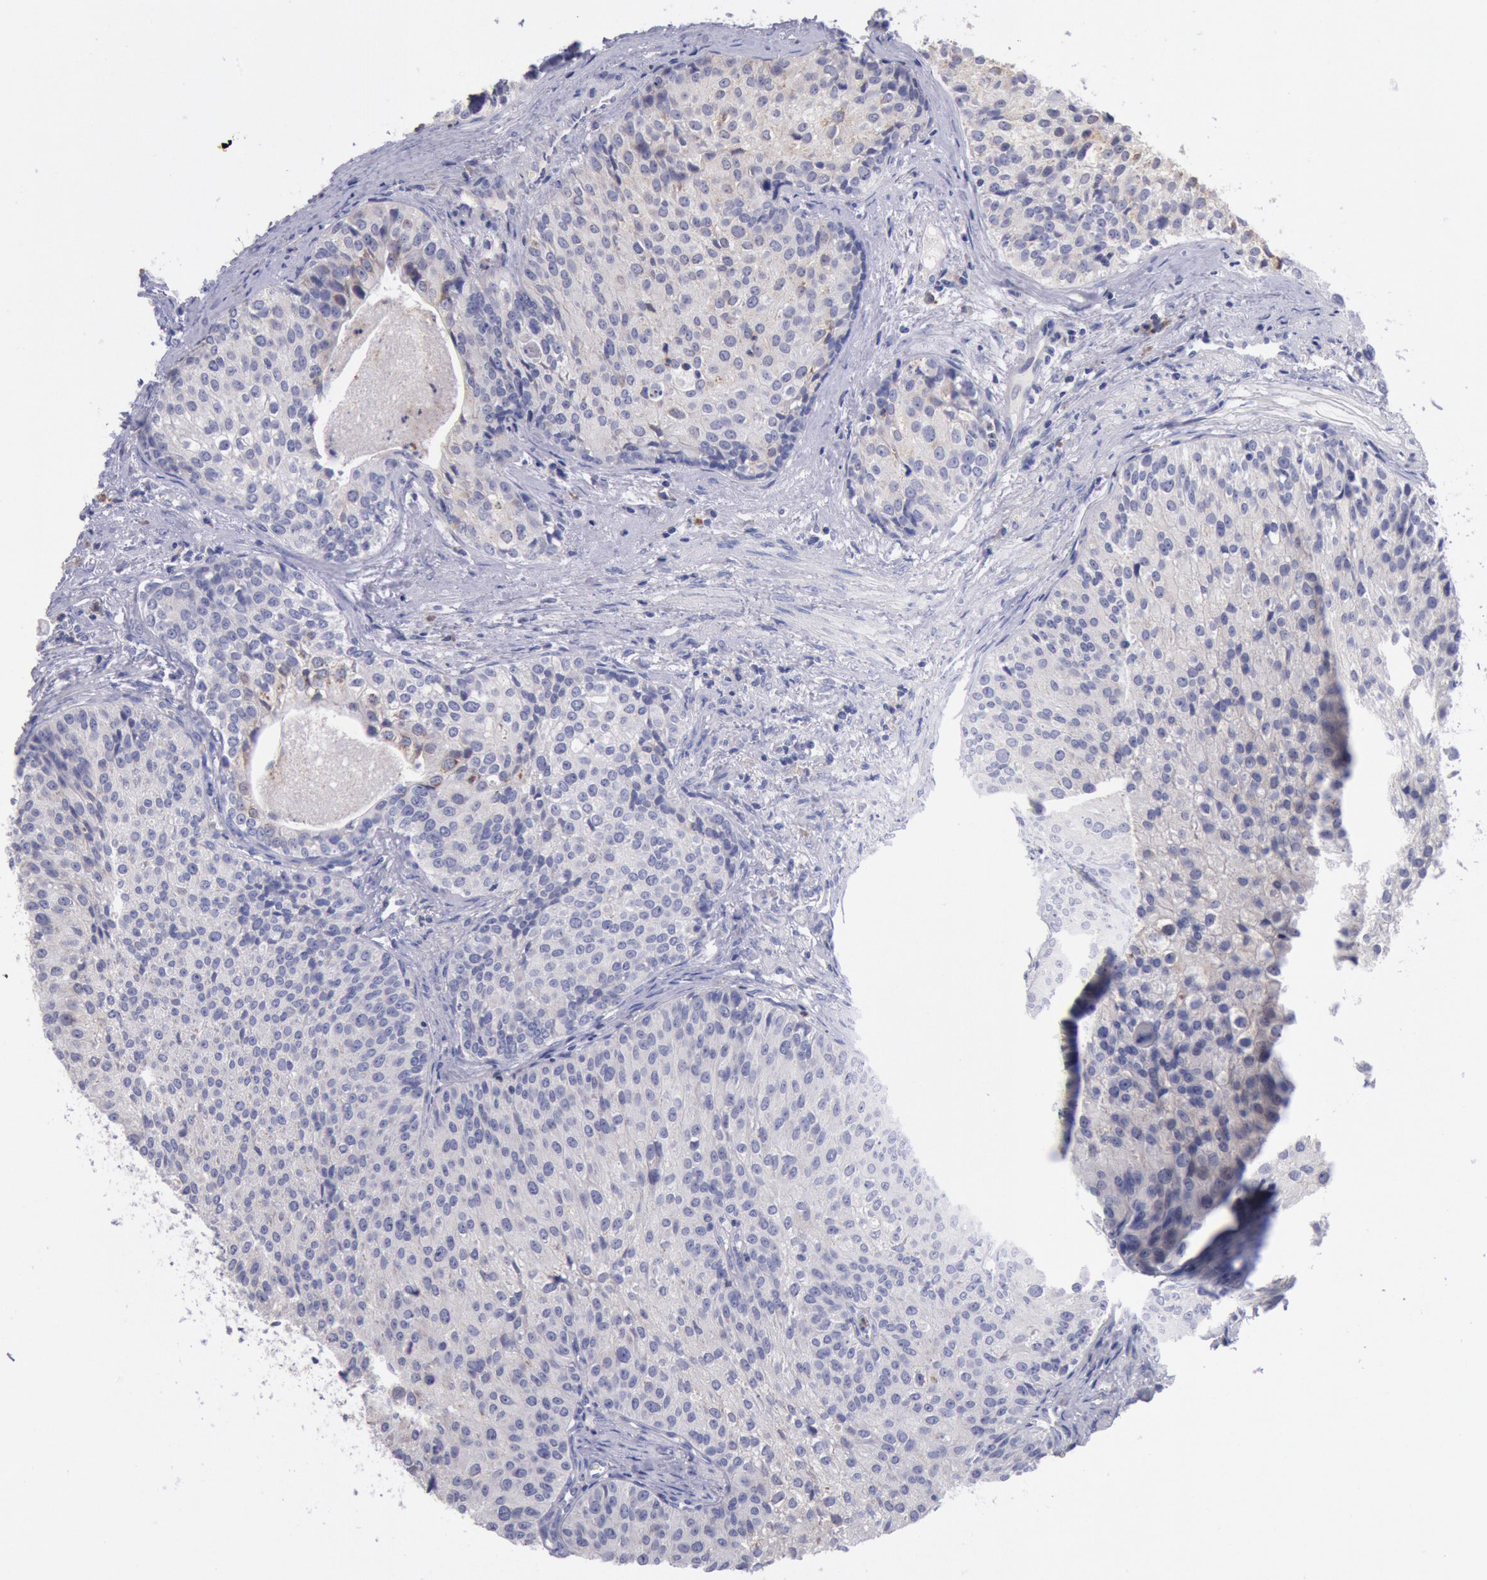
{"staining": {"intensity": "negative", "quantity": "none", "location": "none"}, "tissue": "urothelial cancer", "cell_type": "Tumor cells", "image_type": "cancer", "snomed": [{"axis": "morphology", "description": "Urothelial carcinoma, Low grade"}, {"axis": "topography", "description": "Urinary bladder"}], "caption": "IHC of human low-grade urothelial carcinoma shows no positivity in tumor cells.", "gene": "GAL3ST1", "patient": {"sex": "female", "age": 73}}